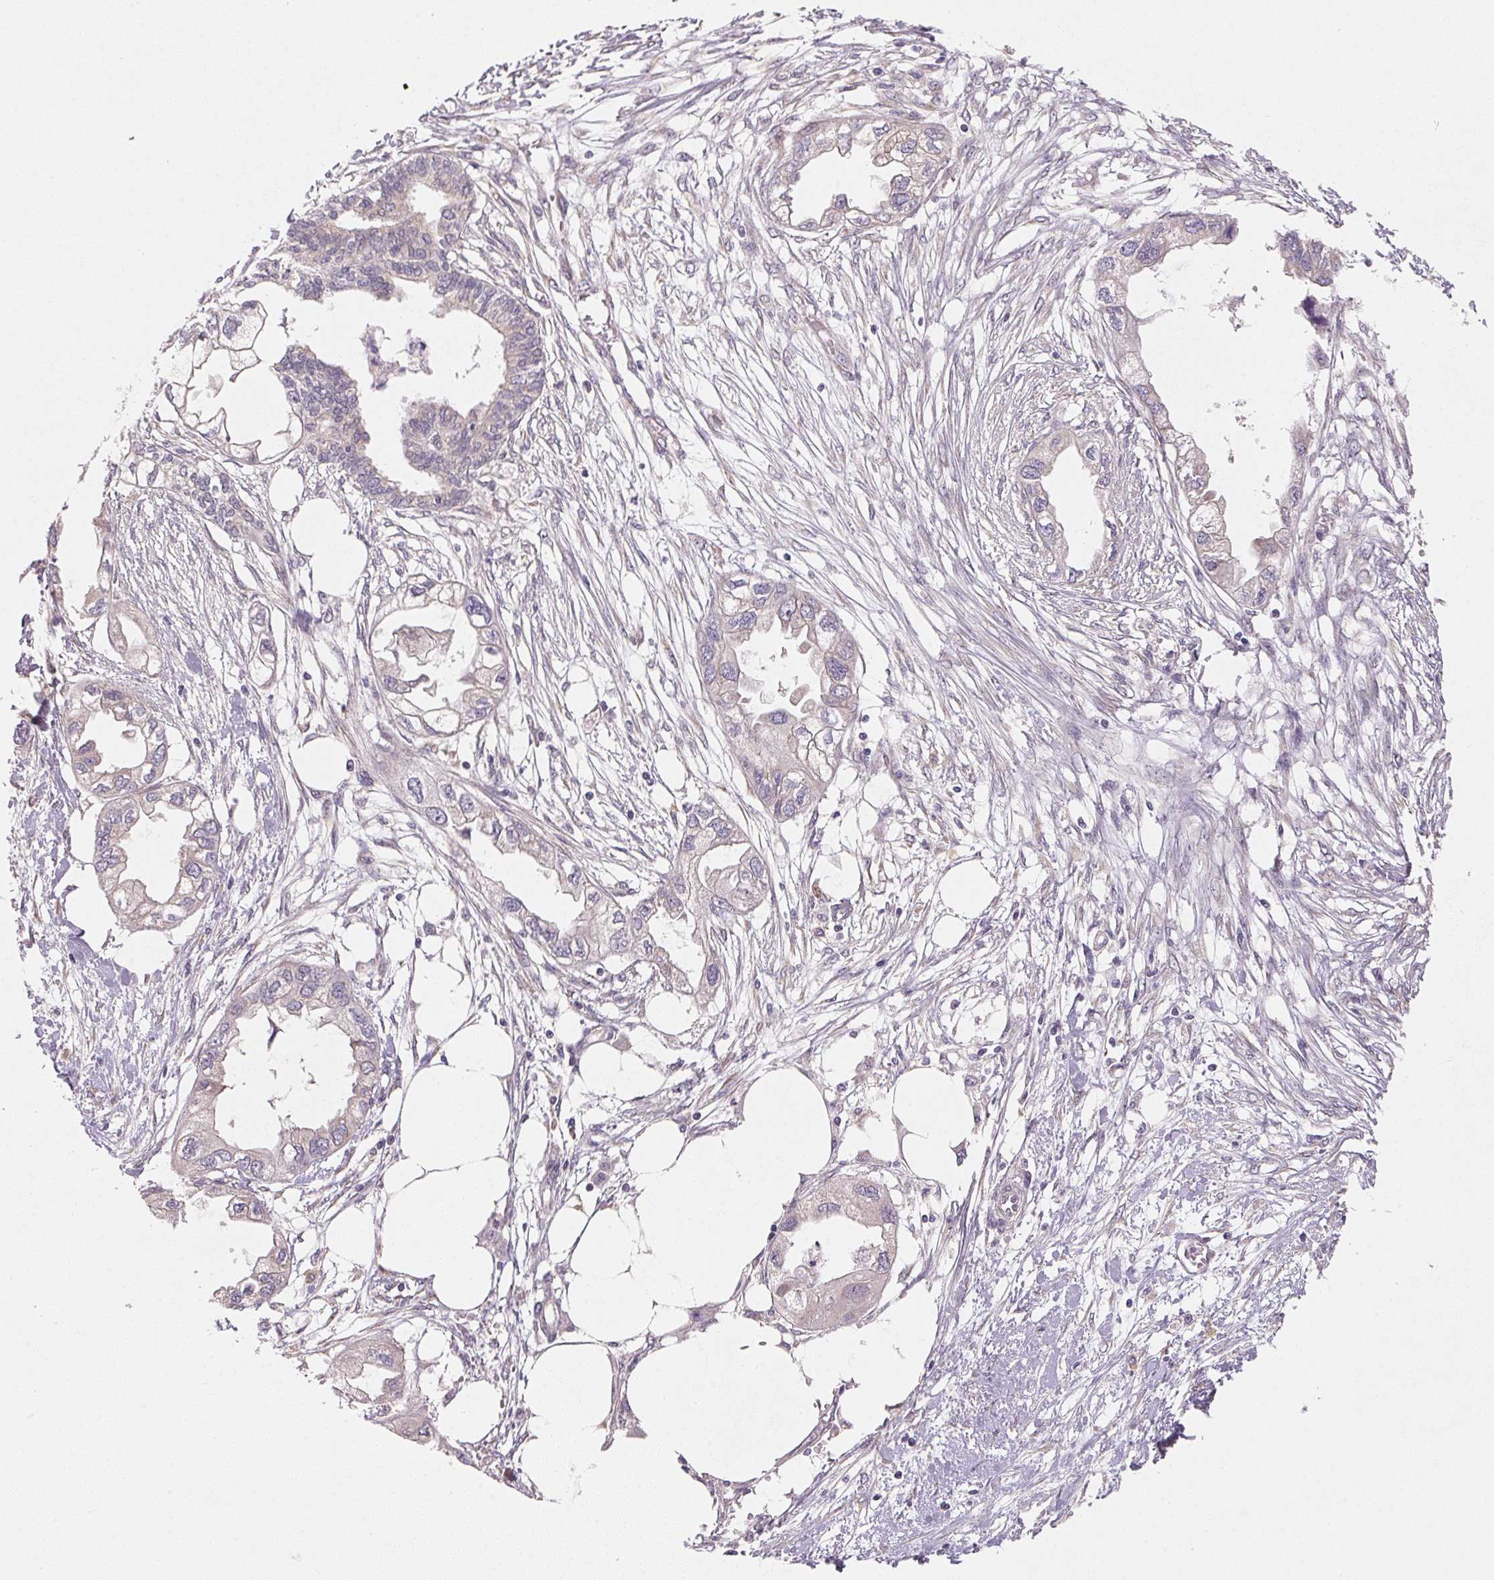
{"staining": {"intensity": "negative", "quantity": "none", "location": "none"}, "tissue": "endometrial cancer", "cell_type": "Tumor cells", "image_type": "cancer", "snomed": [{"axis": "morphology", "description": "Adenocarcinoma, NOS"}, {"axis": "morphology", "description": "Adenocarcinoma, metastatic, NOS"}, {"axis": "topography", "description": "Adipose tissue"}, {"axis": "topography", "description": "Endometrium"}], "caption": "High power microscopy photomicrograph of an IHC histopathology image of endometrial cancer, revealing no significant positivity in tumor cells.", "gene": "EI24", "patient": {"sex": "female", "age": 67}}